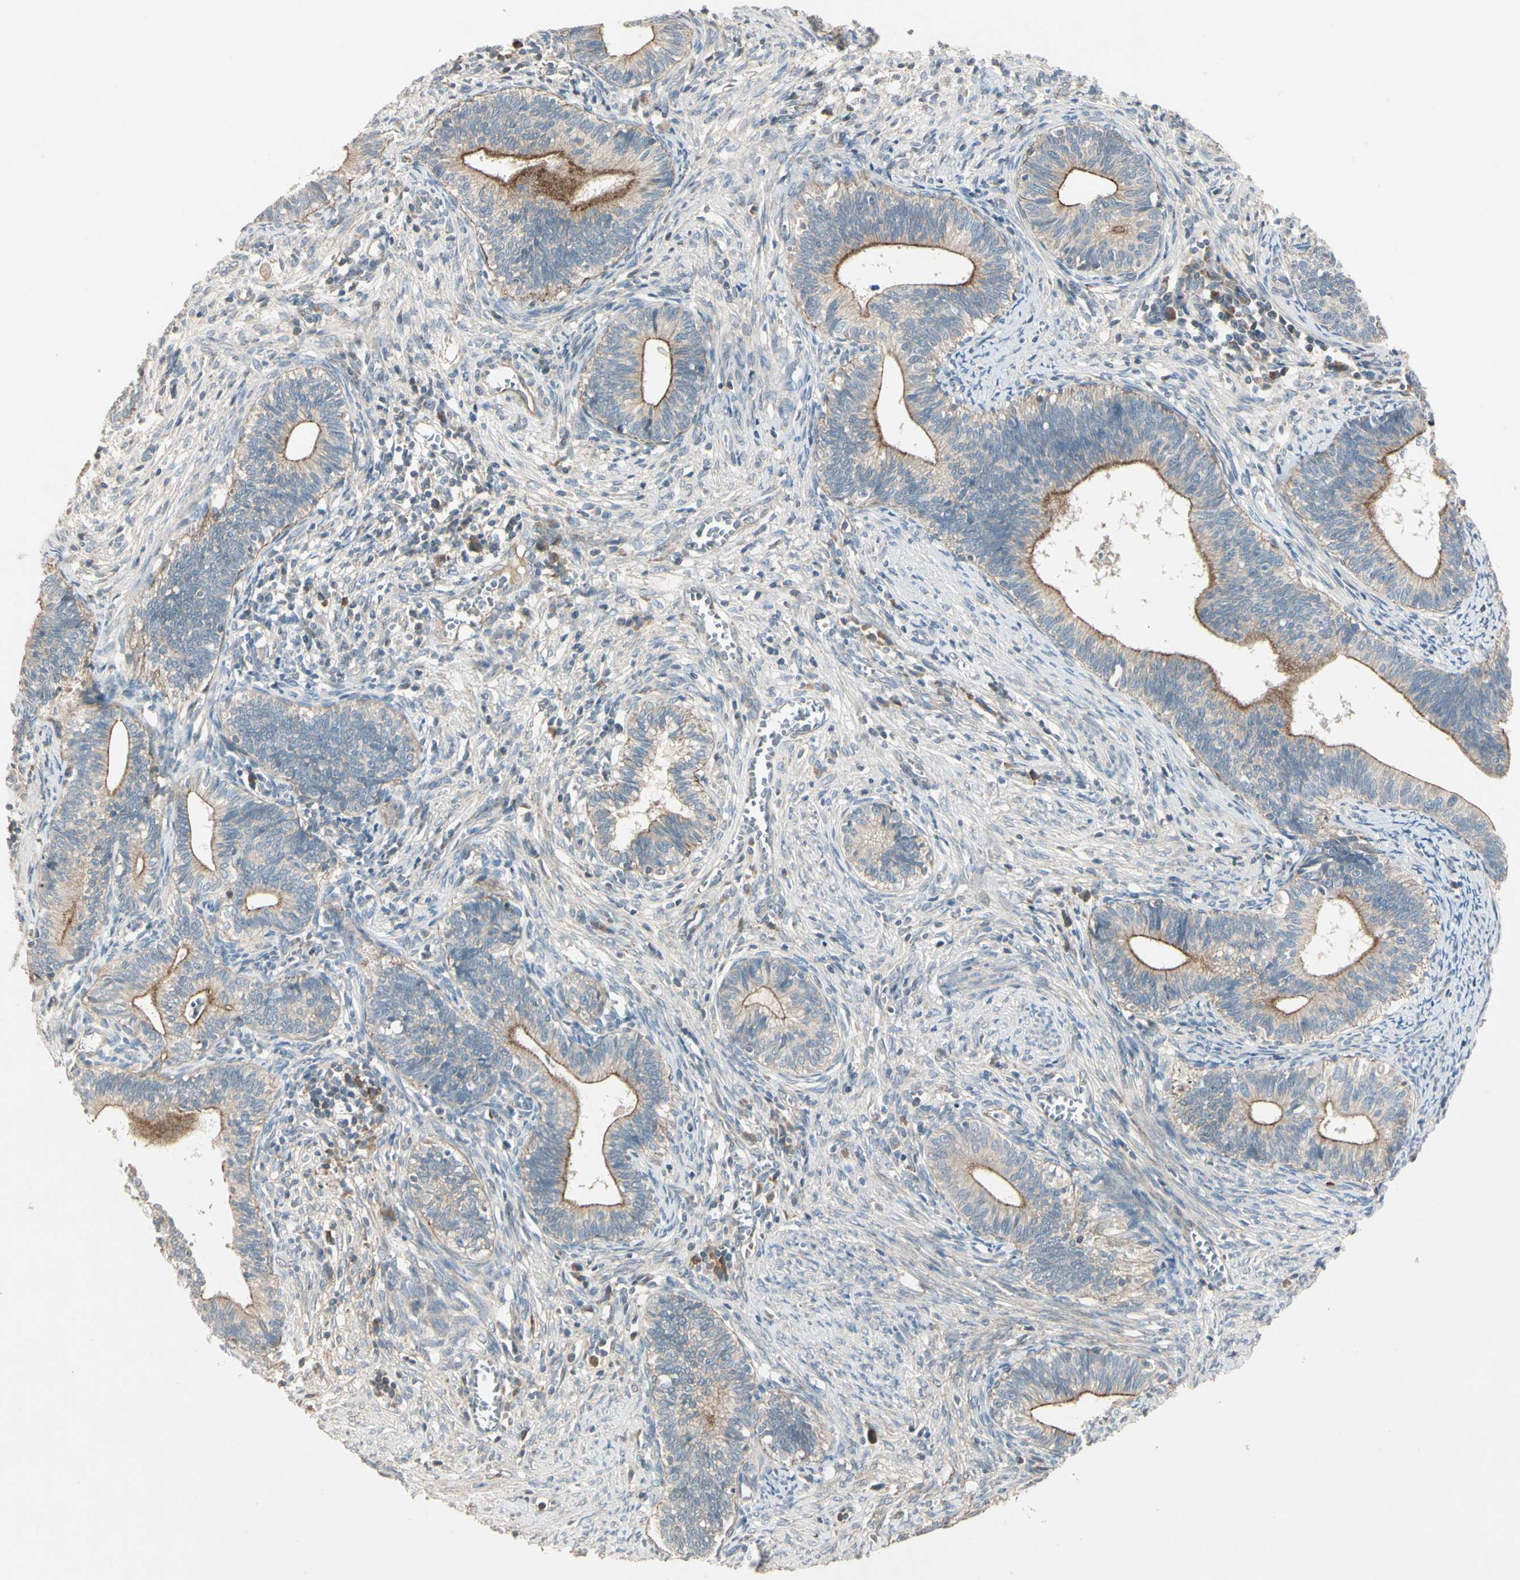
{"staining": {"intensity": "moderate", "quantity": "25%-75%", "location": "cytoplasmic/membranous"}, "tissue": "cervical cancer", "cell_type": "Tumor cells", "image_type": "cancer", "snomed": [{"axis": "morphology", "description": "Adenocarcinoma, NOS"}, {"axis": "topography", "description": "Cervix"}], "caption": "Immunohistochemical staining of adenocarcinoma (cervical) exhibits medium levels of moderate cytoplasmic/membranous protein expression in approximately 25%-75% of tumor cells.", "gene": "PPP3CB", "patient": {"sex": "female", "age": 44}}